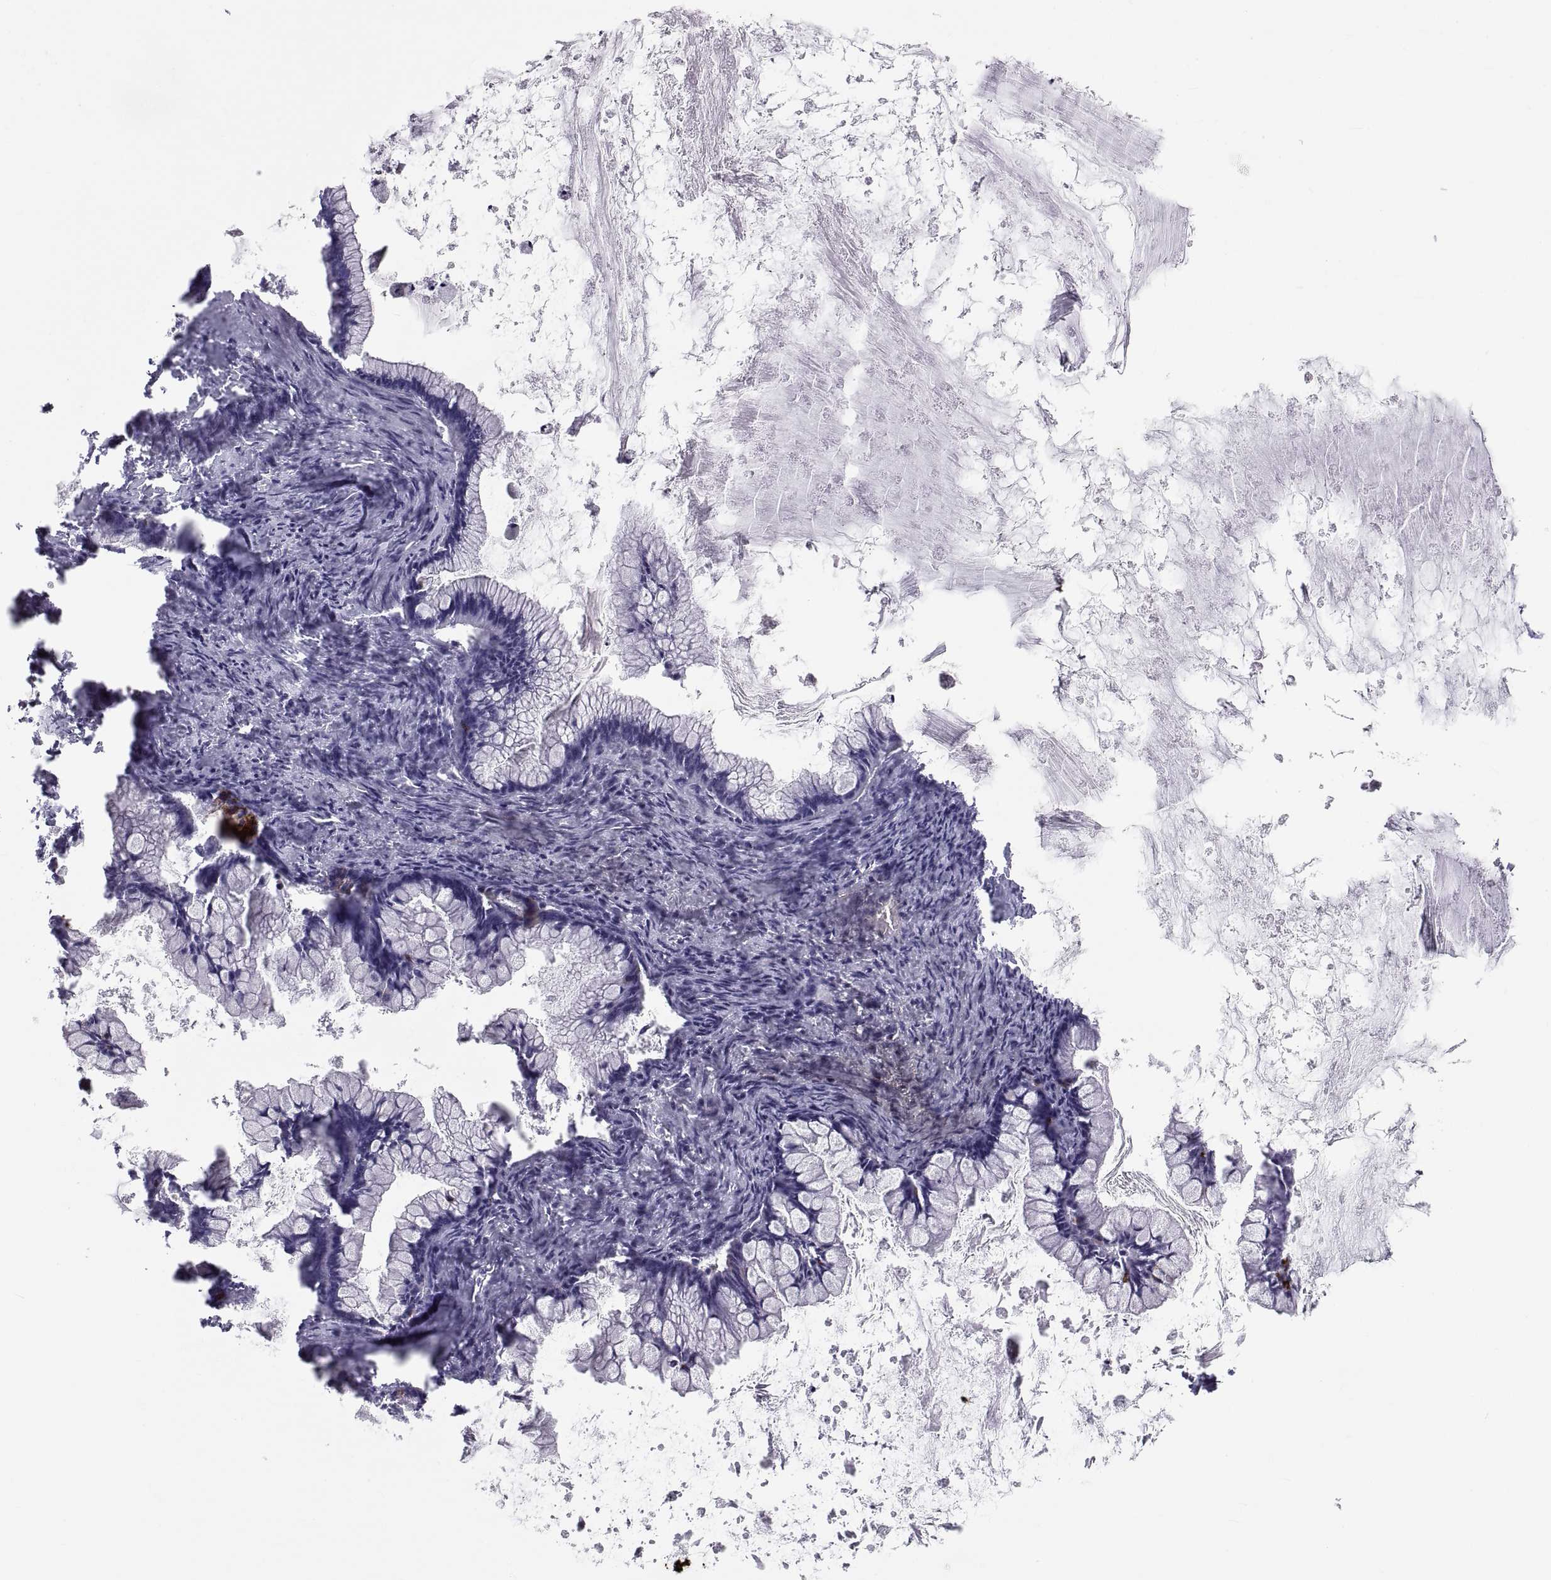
{"staining": {"intensity": "negative", "quantity": "none", "location": "none"}, "tissue": "ovarian cancer", "cell_type": "Tumor cells", "image_type": "cancer", "snomed": [{"axis": "morphology", "description": "Cystadenocarcinoma, mucinous, NOS"}, {"axis": "topography", "description": "Ovary"}], "caption": "This is an IHC photomicrograph of mucinous cystadenocarcinoma (ovarian). There is no positivity in tumor cells.", "gene": "DEFB129", "patient": {"sex": "female", "age": 67}}